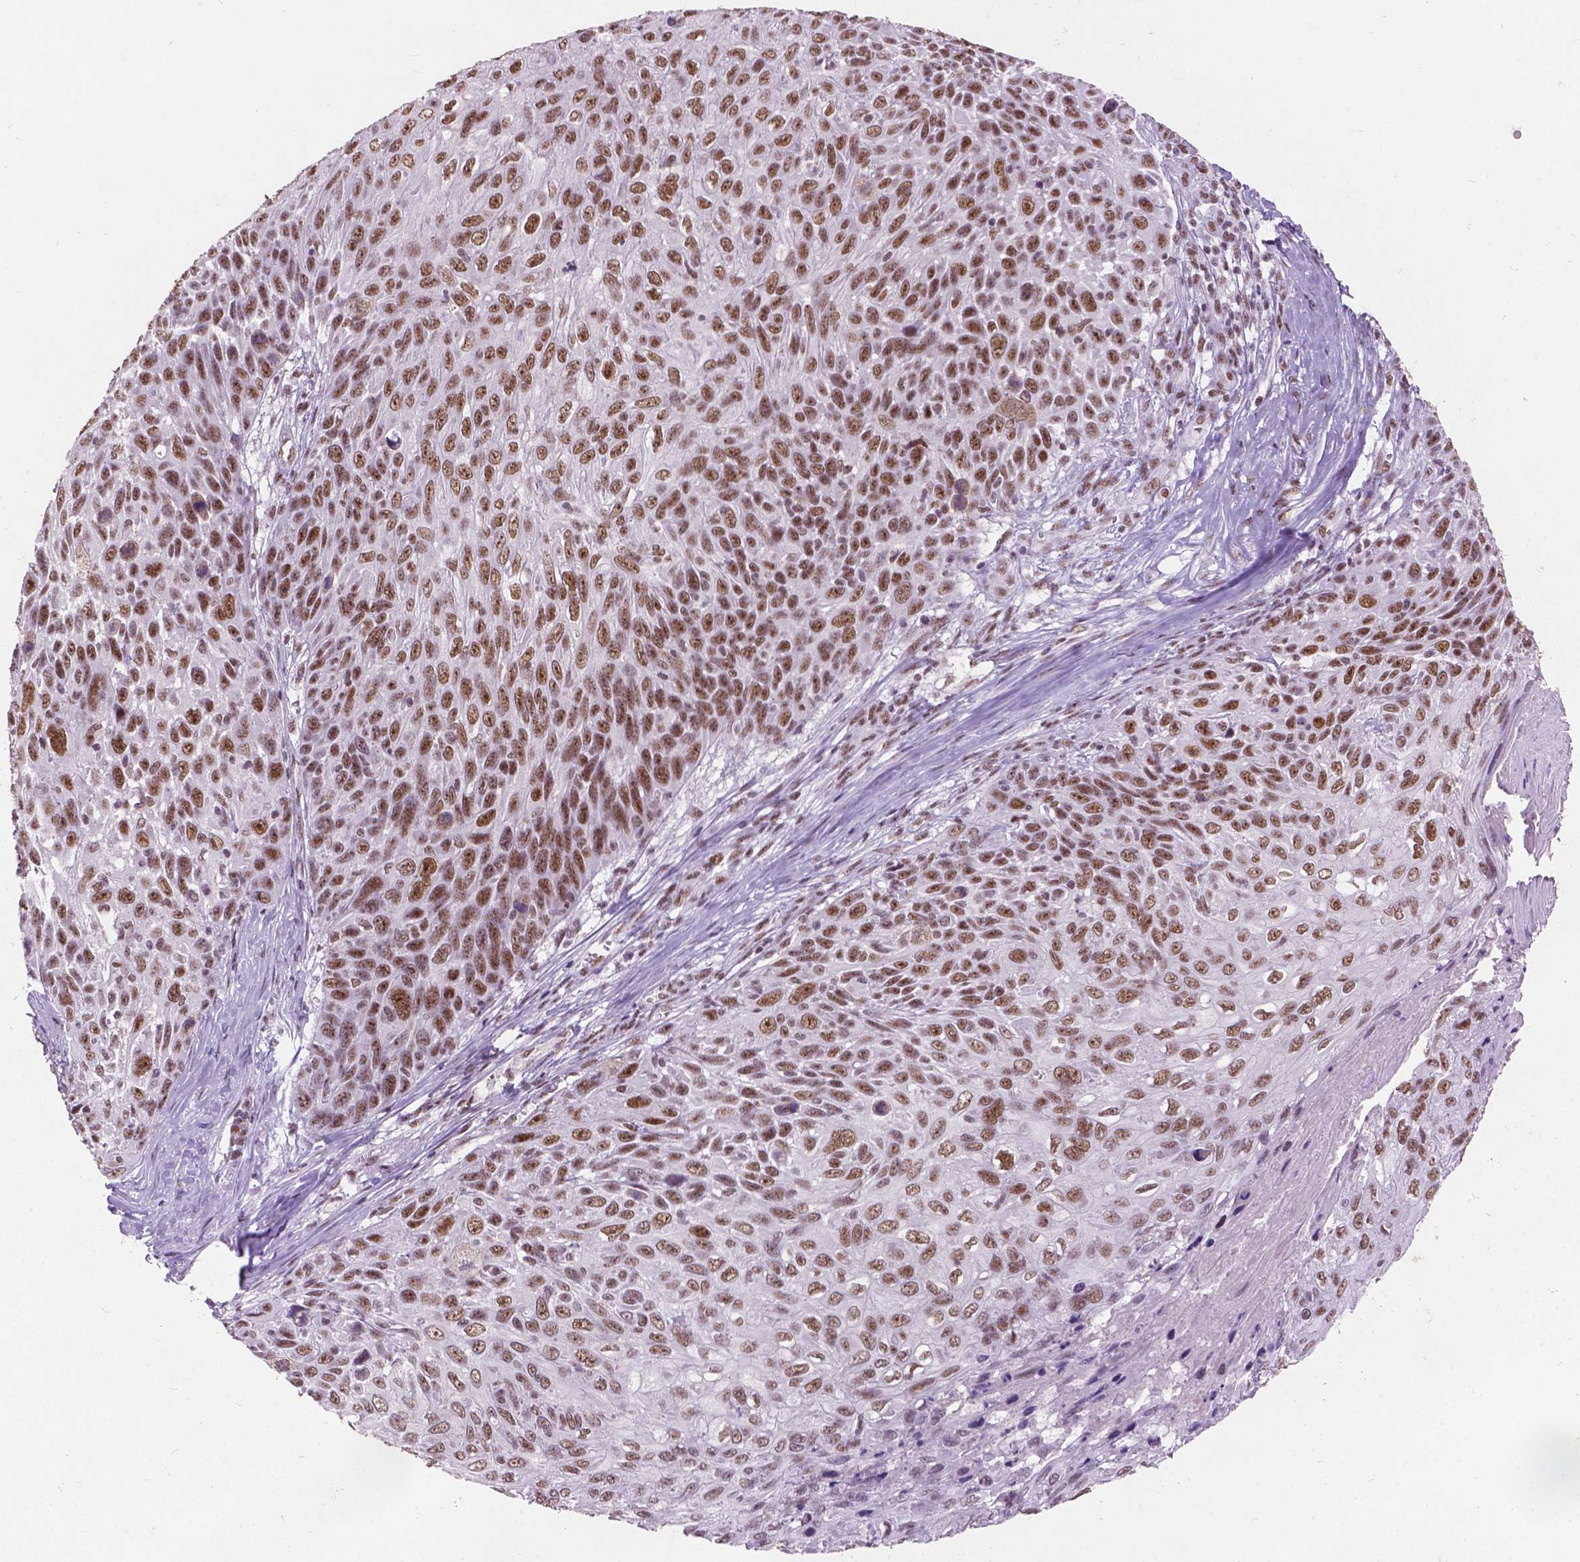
{"staining": {"intensity": "moderate", "quantity": ">75%", "location": "nuclear"}, "tissue": "skin cancer", "cell_type": "Tumor cells", "image_type": "cancer", "snomed": [{"axis": "morphology", "description": "Squamous cell carcinoma, NOS"}, {"axis": "topography", "description": "Skin"}], "caption": "Approximately >75% of tumor cells in skin squamous cell carcinoma reveal moderate nuclear protein expression as visualized by brown immunohistochemical staining.", "gene": "COIL", "patient": {"sex": "male", "age": 92}}